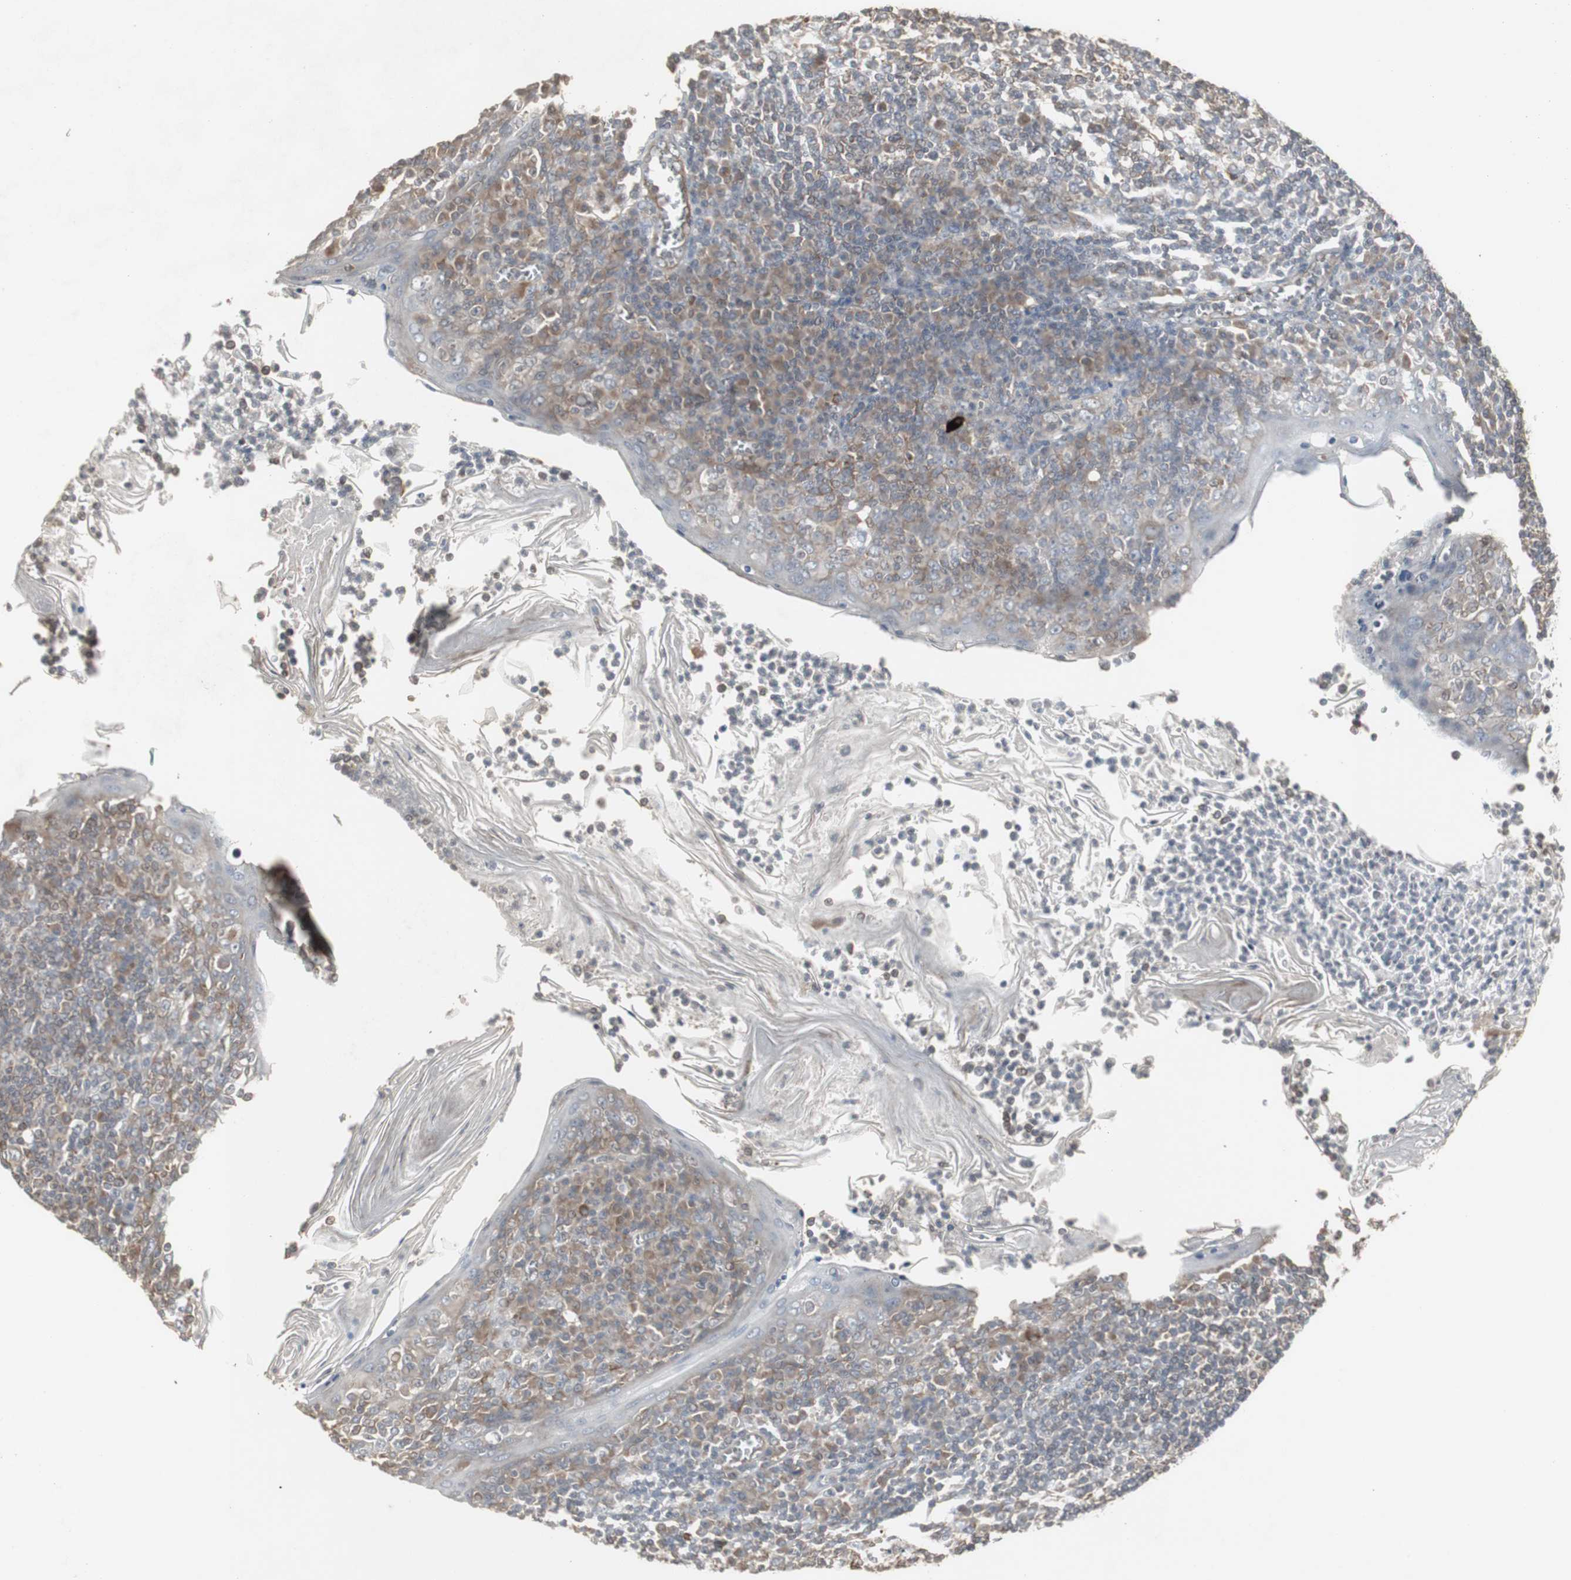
{"staining": {"intensity": "moderate", "quantity": ">75%", "location": "cytoplasmic/membranous"}, "tissue": "tonsil", "cell_type": "Non-germinal center cells", "image_type": "normal", "snomed": [{"axis": "morphology", "description": "Normal tissue, NOS"}, {"axis": "topography", "description": "Tonsil"}], "caption": "Protein expression by immunohistochemistry exhibits moderate cytoplasmic/membranous staining in approximately >75% of non-germinal center cells in normal tonsil.", "gene": "ATP2B2", "patient": {"sex": "male", "age": 31}}